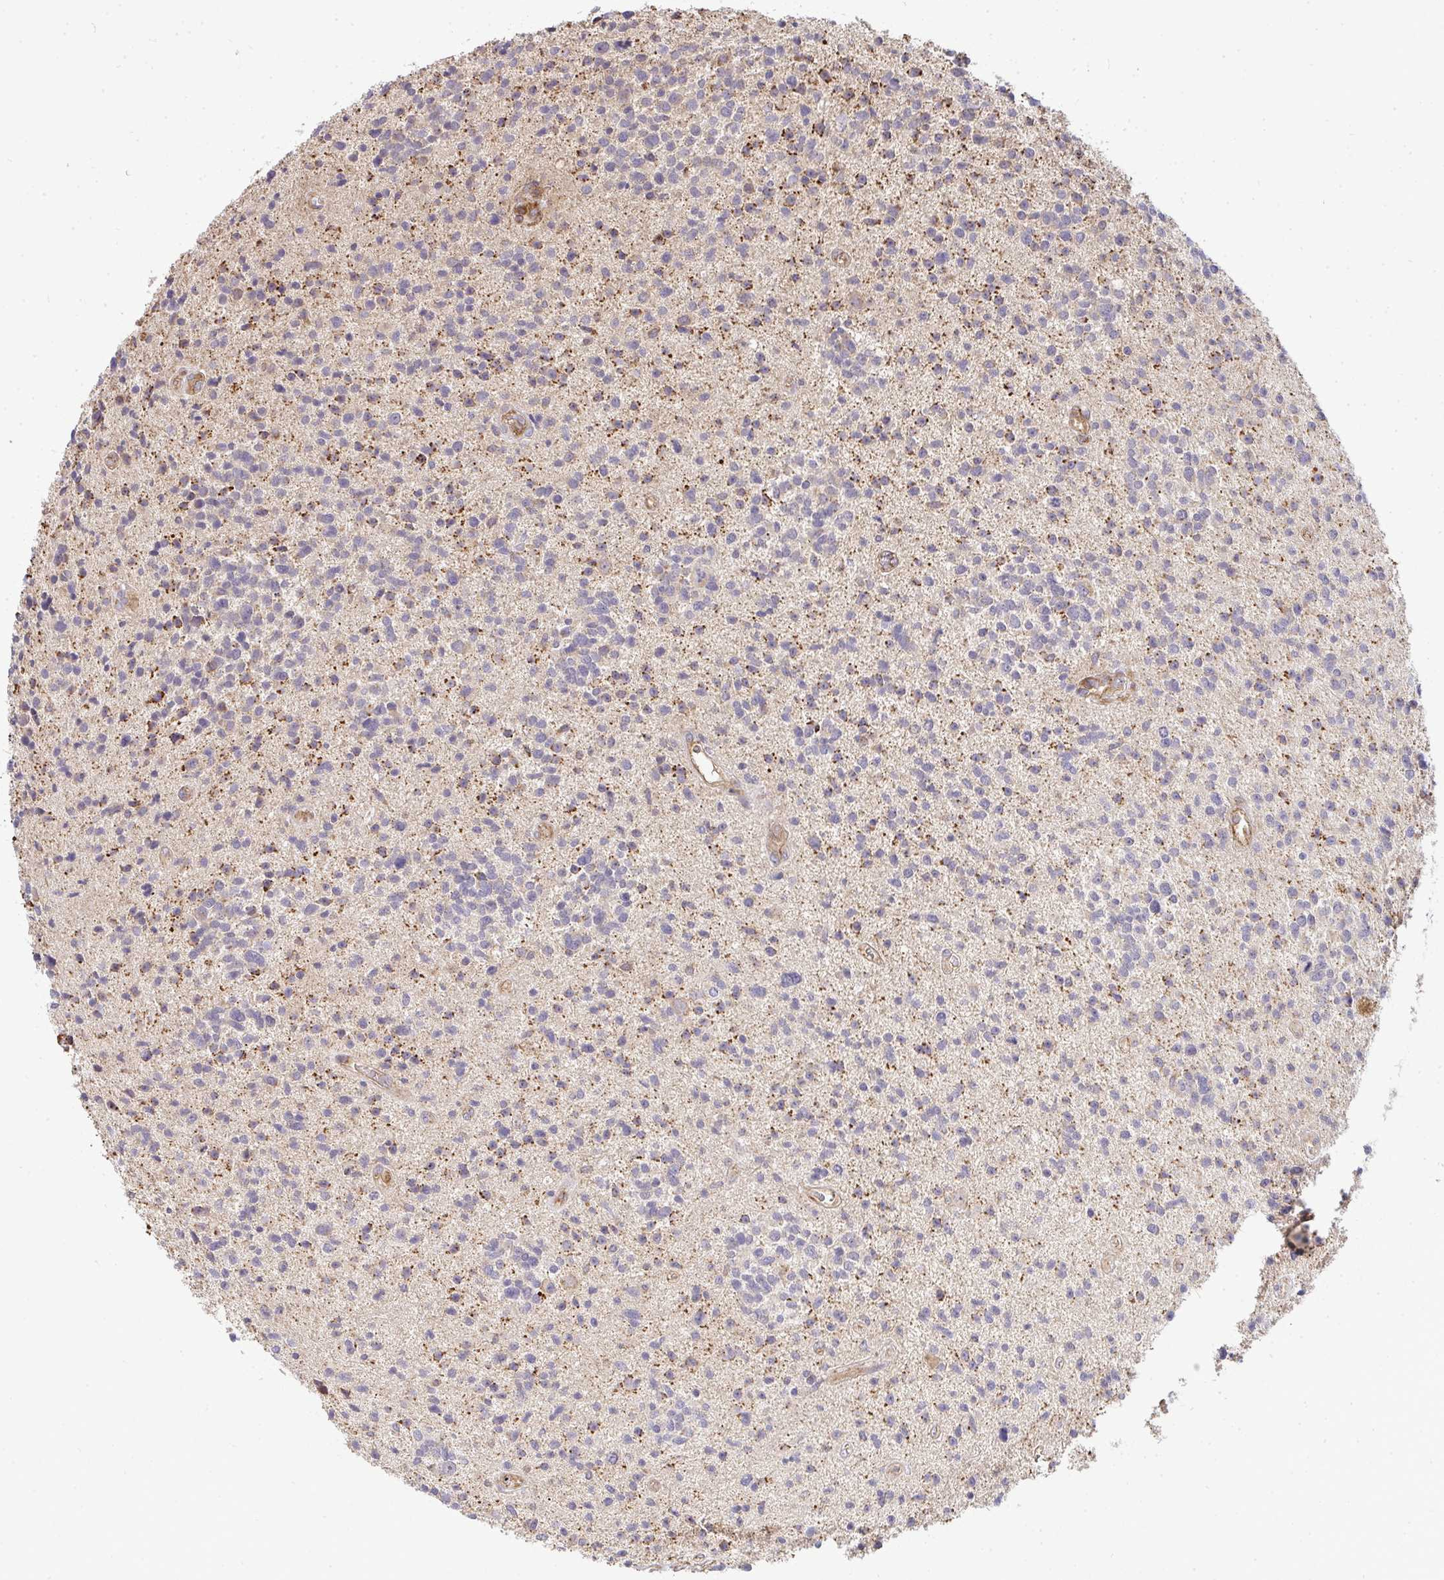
{"staining": {"intensity": "negative", "quantity": "none", "location": "none"}, "tissue": "glioma", "cell_type": "Tumor cells", "image_type": "cancer", "snomed": [{"axis": "morphology", "description": "Glioma, malignant, High grade"}, {"axis": "topography", "description": "Brain"}], "caption": "The immunohistochemistry (IHC) image has no significant staining in tumor cells of glioma tissue.", "gene": "B4GALT6", "patient": {"sex": "male", "age": 29}}